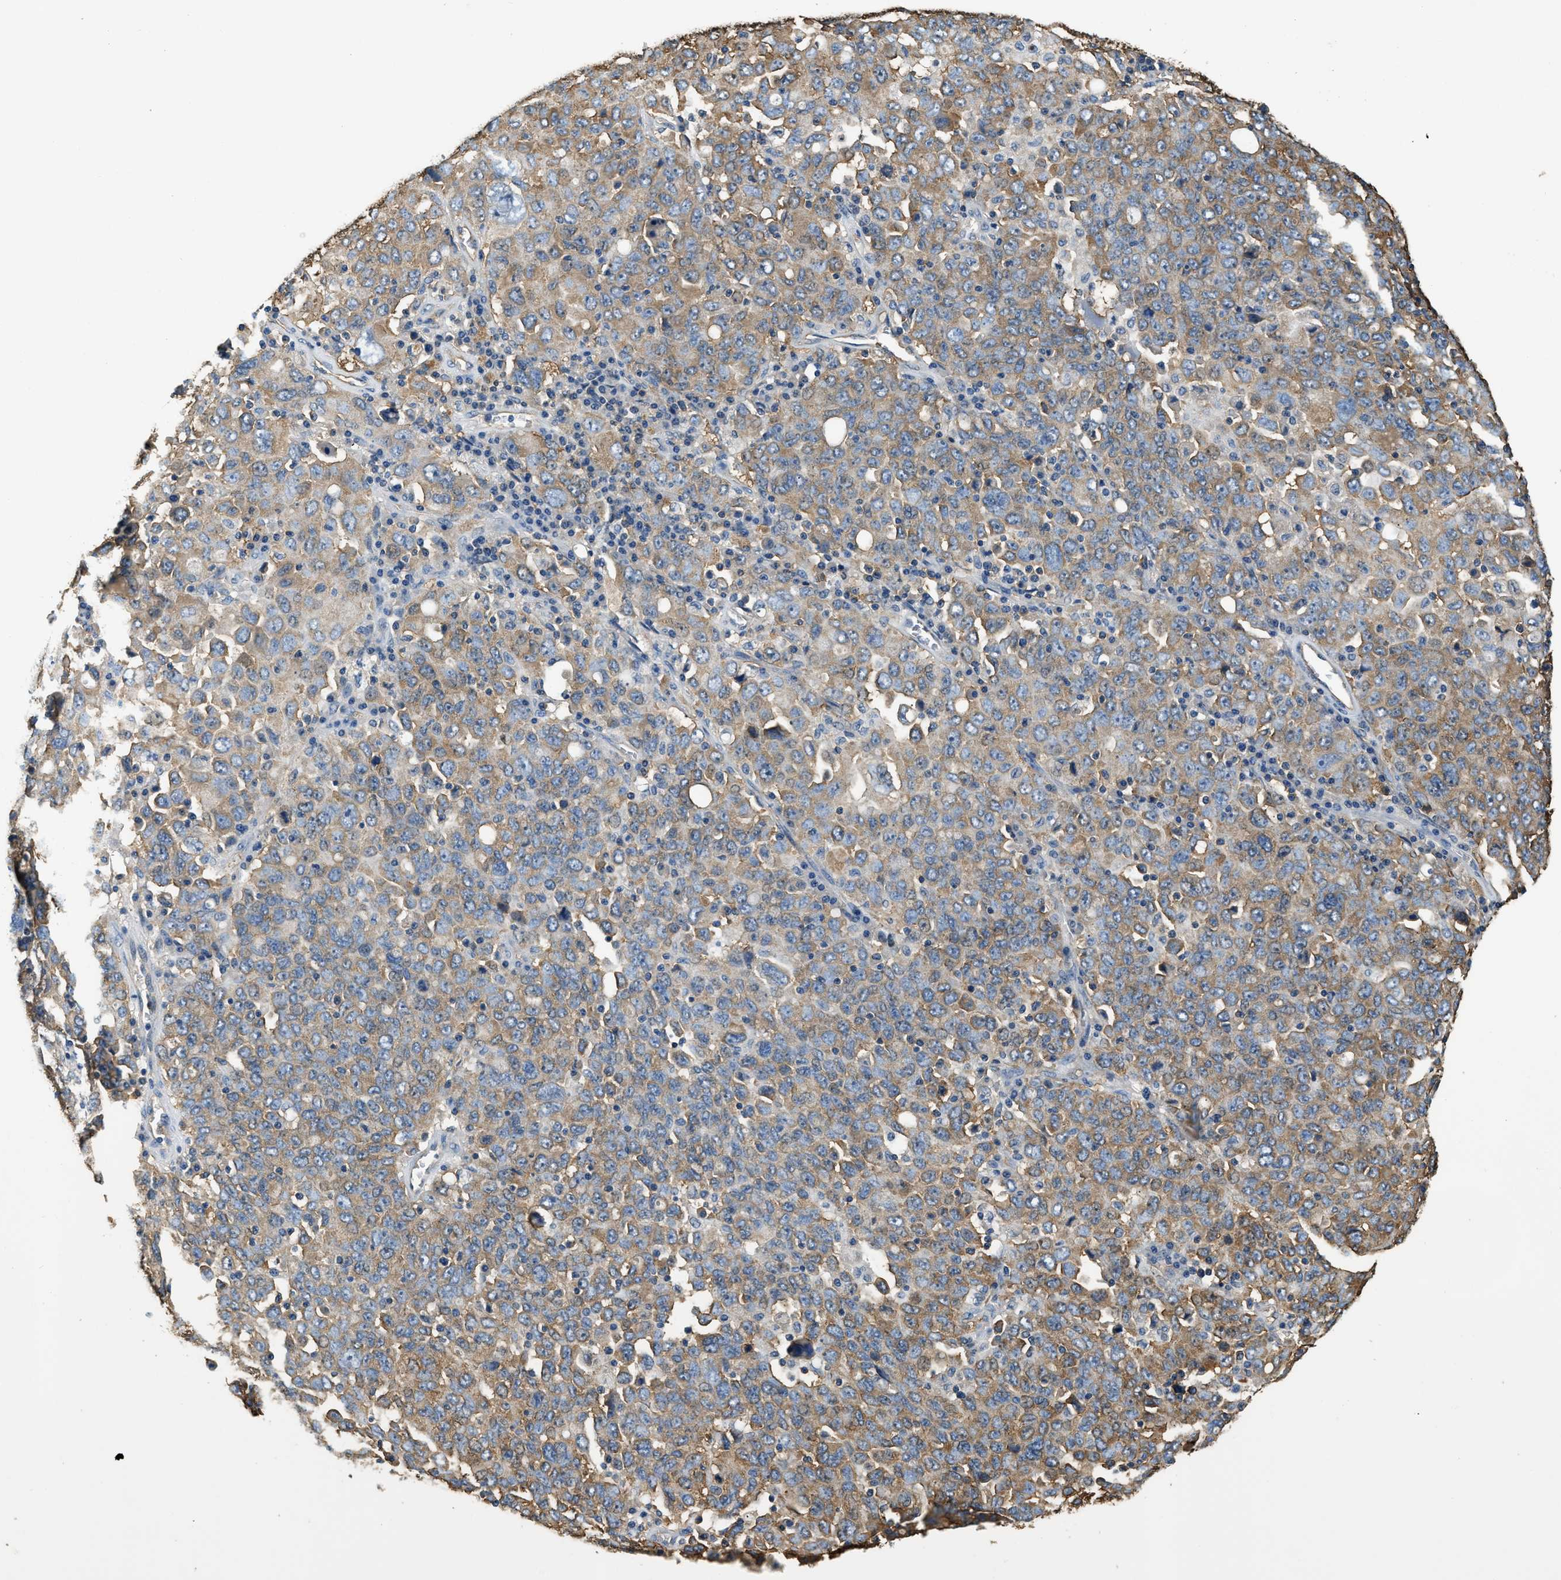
{"staining": {"intensity": "moderate", "quantity": ">75%", "location": "cytoplasmic/membranous"}, "tissue": "ovarian cancer", "cell_type": "Tumor cells", "image_type": "cancer", "snomed": [{"axis": "morphology", "description": "Carcinoma, endometroid"}, {"axis": "topography", "description": "Ovary"}], "caption": "The image exhibits immunohistochemical staining of endometroid carcinoma (ovarian). There is moderate cytoplasmic/membranous expression is seen in approximately >75% of tumor cells. The staining was performed using DAB (3,3'-diaminobenzidine), with brown indicating positive protein expression. Nuclei are stained blue with hematoxylin.", "gene": "PPP2R1B", "patient": {"sex": "female", "age": 62}}